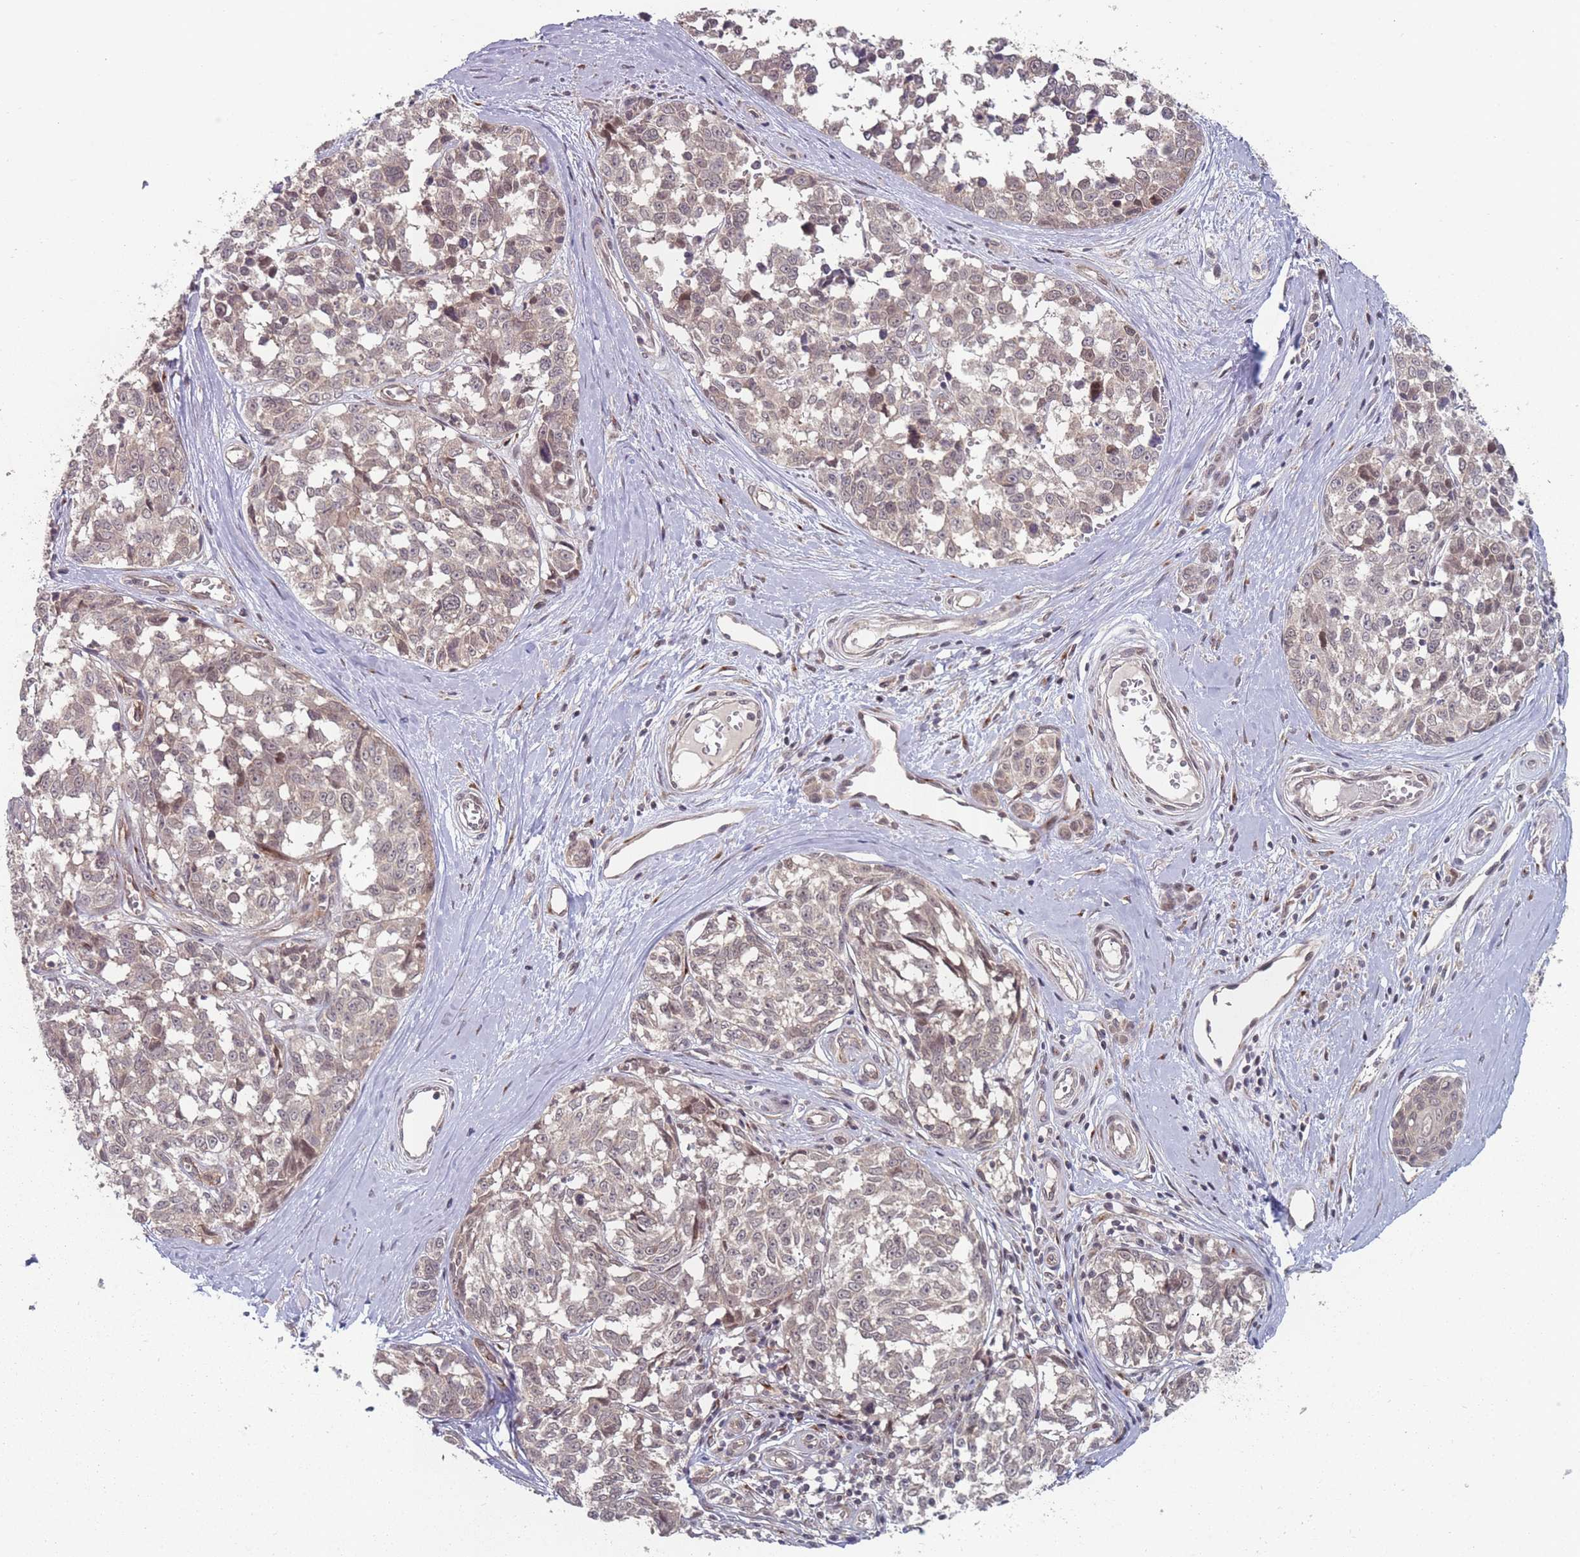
{"staining": {"intensity": "weak", "quantity": "25%-75%", "location": "cytoplasmic/membranous,nuclear"}, "tissue": "melanoma", "cell_type": "Tumor cells", "image_type": "cancer", "snomed": [{"axis": "morphology", "description": "Normal tissue, NOS"}, {"axis": "morphology", "description": "Malignant melanoma, NOS"}, {"axis": "topography", "description": "Skin"}], "caption": "A low amount of weak cytoplasmic/membranous and nuclear positivity is seen in approximately 25%-75% of tumor cells in malignant melanoma tissue.", "gene": "CNTRL", "patient": {"sex": "female", "age": 64}}